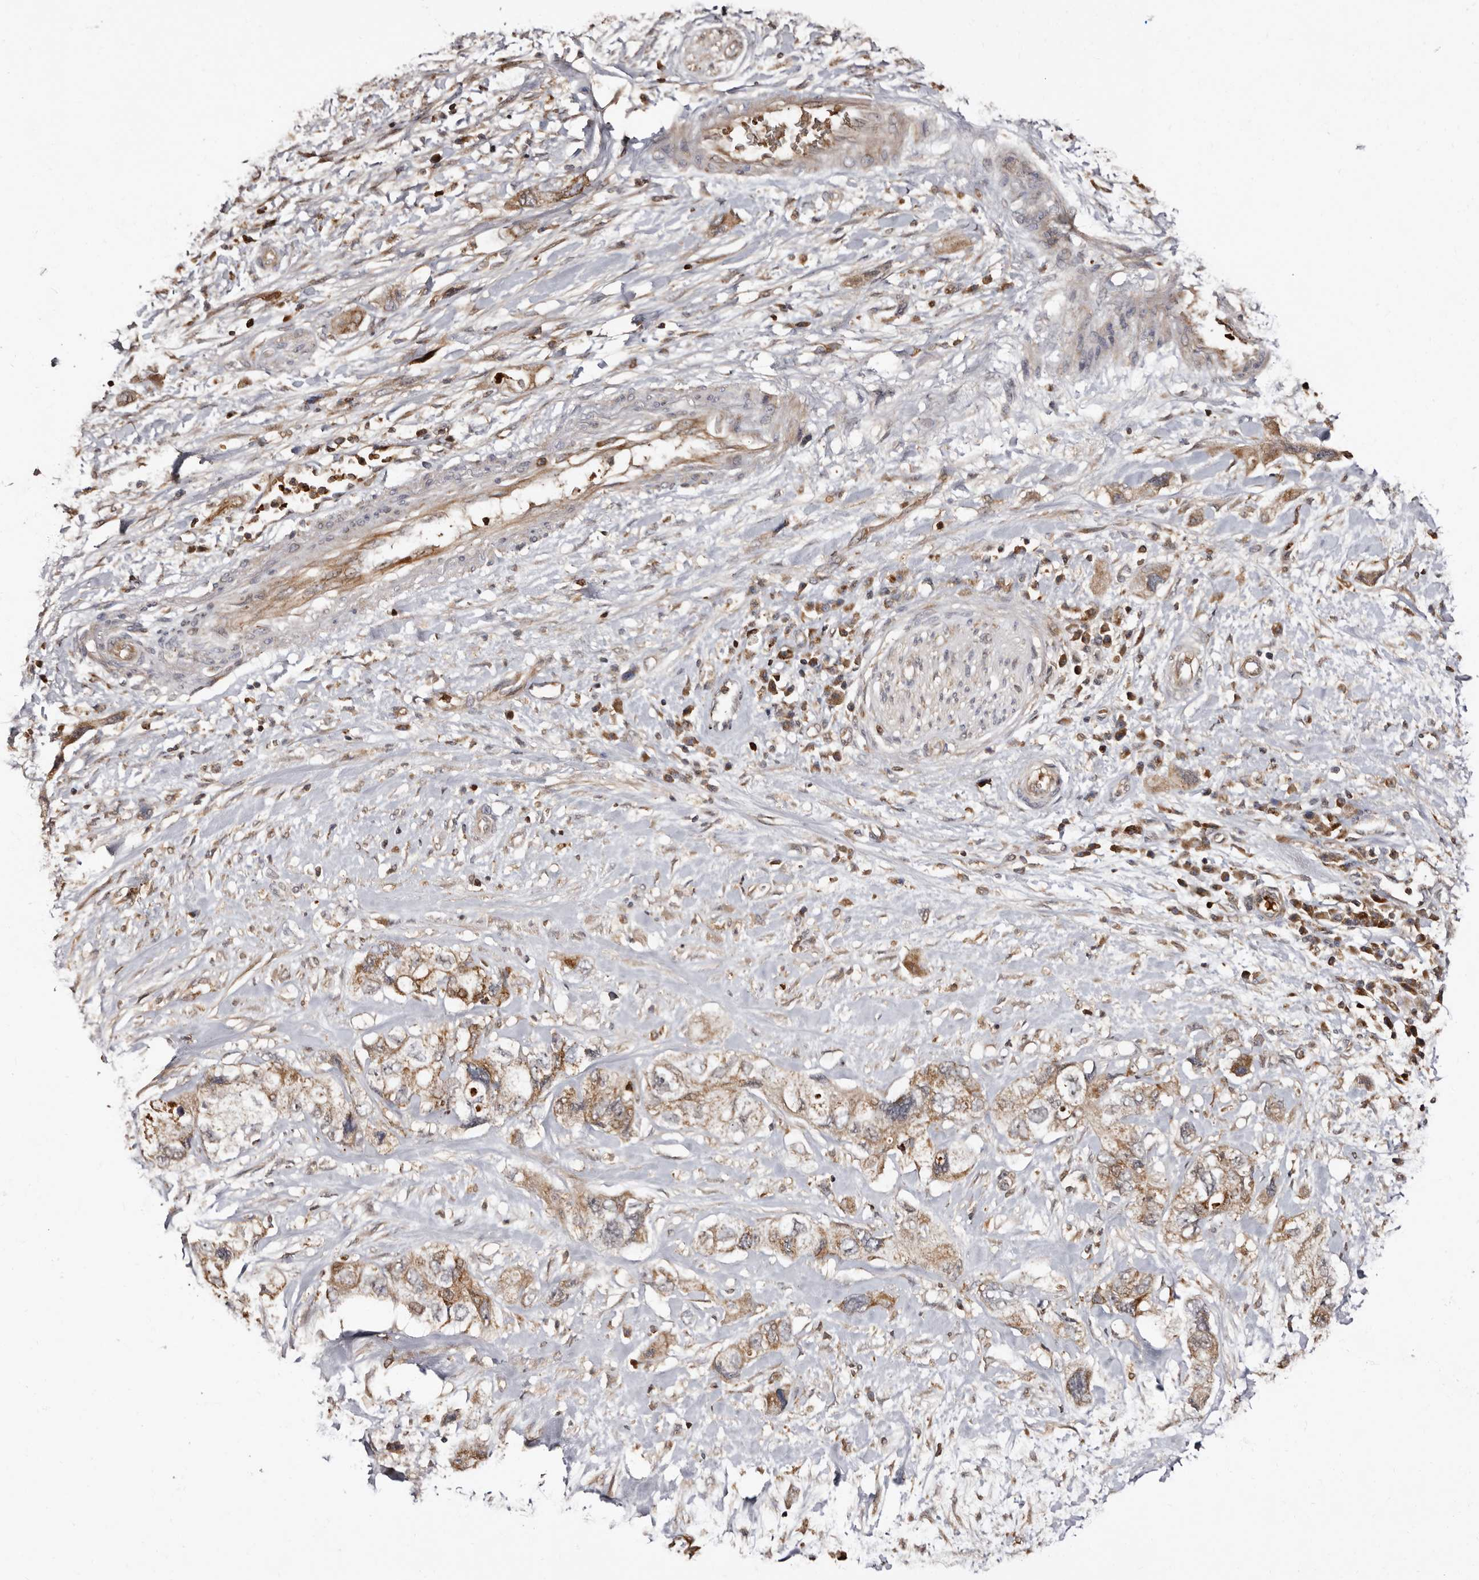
{"staining": {"intensity": "moderate", "quantity": ">75%", "location": "cytoplasmic/membranous"}, "tissue": "pancreatic cancer", "cell_type": "Tumor cells", "image_type": "cancer", "snomed": [{"axis": "morphology", "description": "Adenocarcinoma, NOS"}, {"axis": "topography", "description": "Pancreas"}], "caption": "This micrograph demonstrates pancreatic adenocarcinoma stained with IHC to label a protein in brown. The cytoplasmic/membranous of tumor cells show moderate positivity for the protein. Nuclei are counter-stained blue.", "gene": "BAX", "patient": {"sex": "female", "age": 73}}